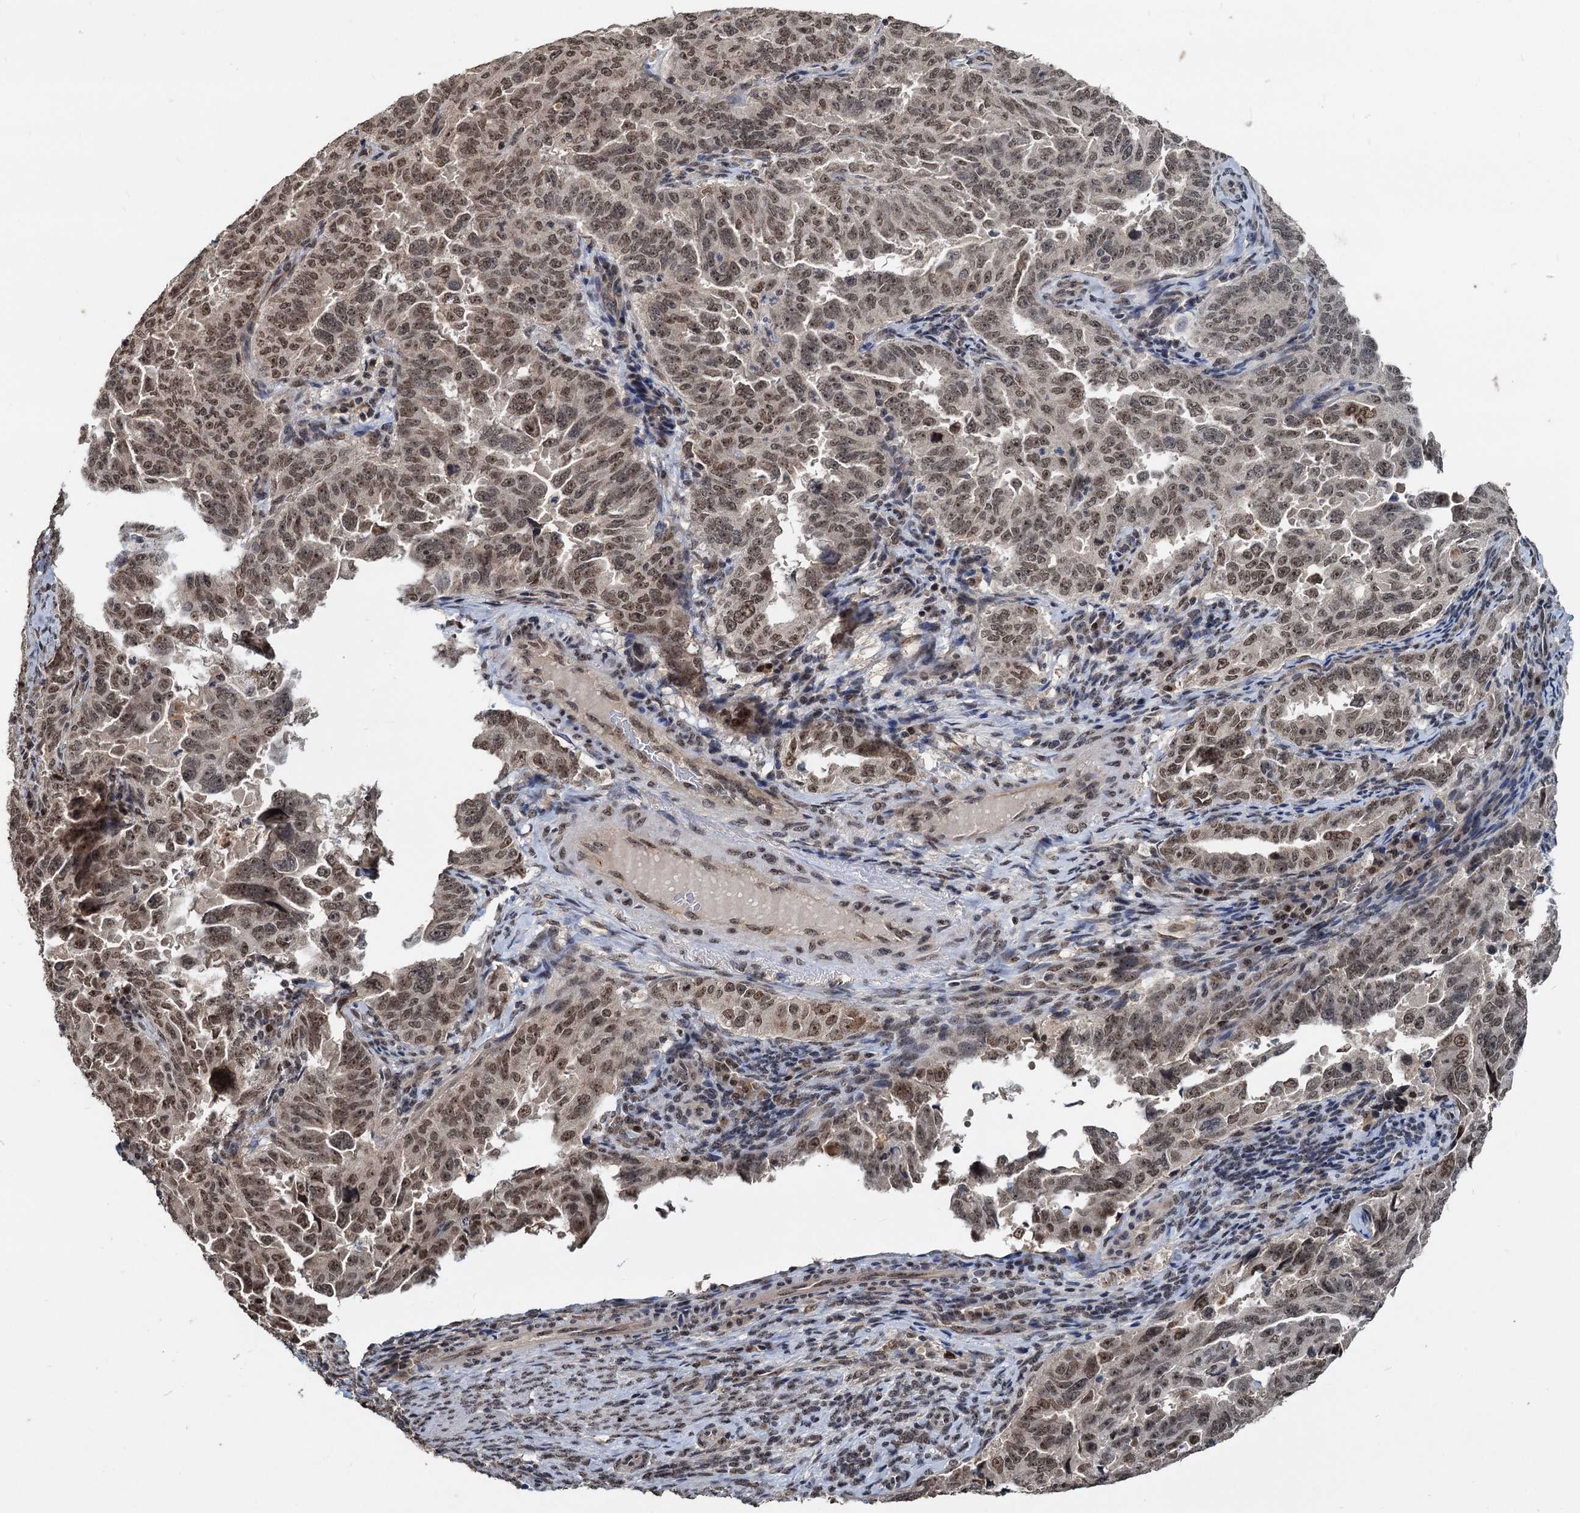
{"staining": {"intensity": "weak", "quantity": ">75%", "location": "nuclear"}, "tissue": "endometrial cancer", "cell_type": "Tumor cells", "image_type": "cancer", "snomed": [{"axis": "morphology", "description": "Adenocarcinoma, NOS"}, {"axis": "topography", "description": "Endometrium"}], "caption": "Immunohistochemistry (IHC) of human endometrial cancer shows low levels of weak nuclear expression in approximately >75% of tumor cells.", "gene": "FAM216B", "patient": {"sex": "female", "age": 65}}